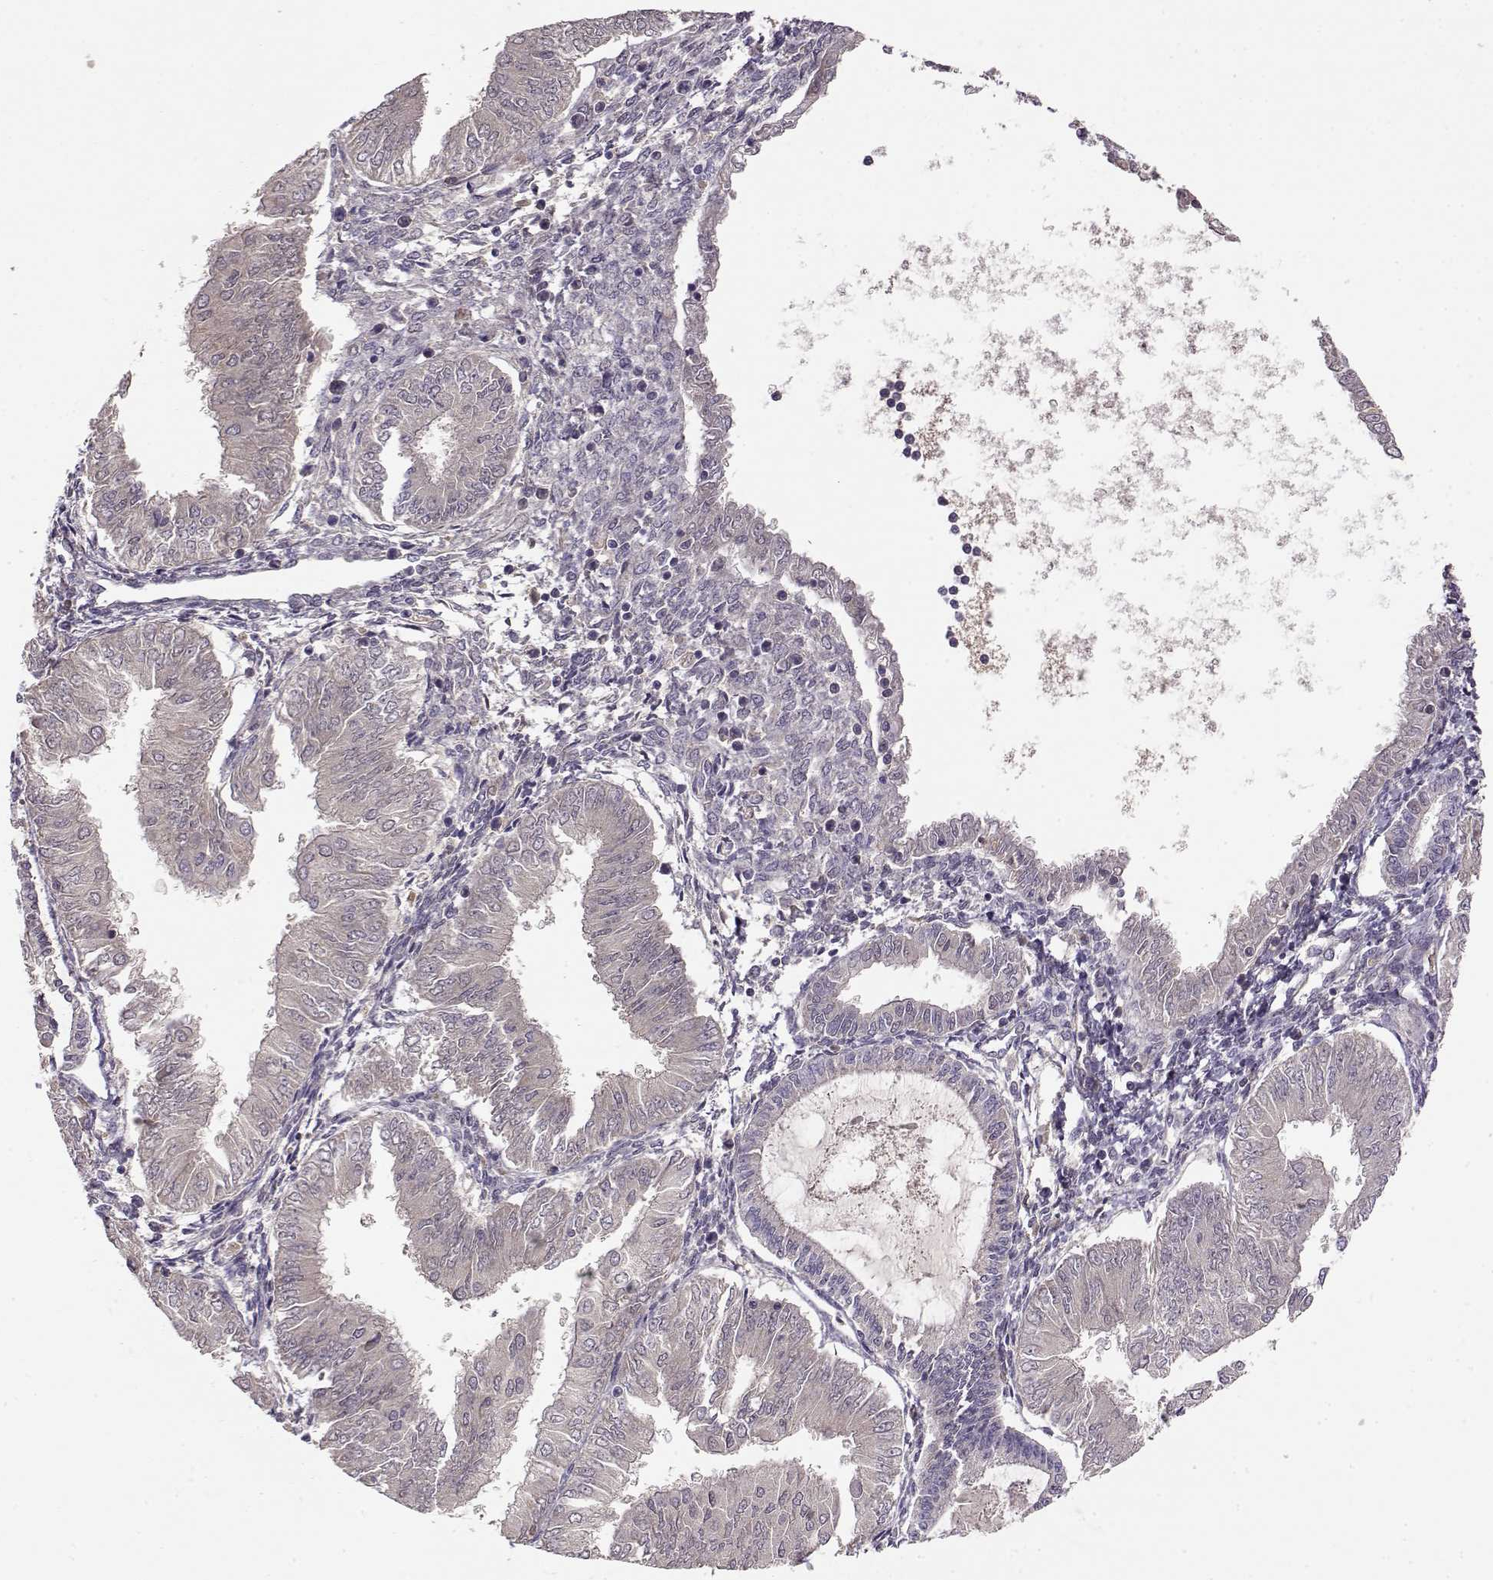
{"staining": {"intensity": "negative", "quantity": "none", "location": "none"}, "tissue": "endometrial cancer", "cell_type": "Tumor cells", "image_type": "cancer", "snomed": [{"axis": "morphology", "description": "Adenocarcinoma, NOS"}, {"axis": "topography", "description": "Endometrium"}], "caption": "Protein analysis of endometrial cancer shows no significant expression in tumor cells.", "gene": "TACR1", "patient": {"sex": "female", "age": 53}}